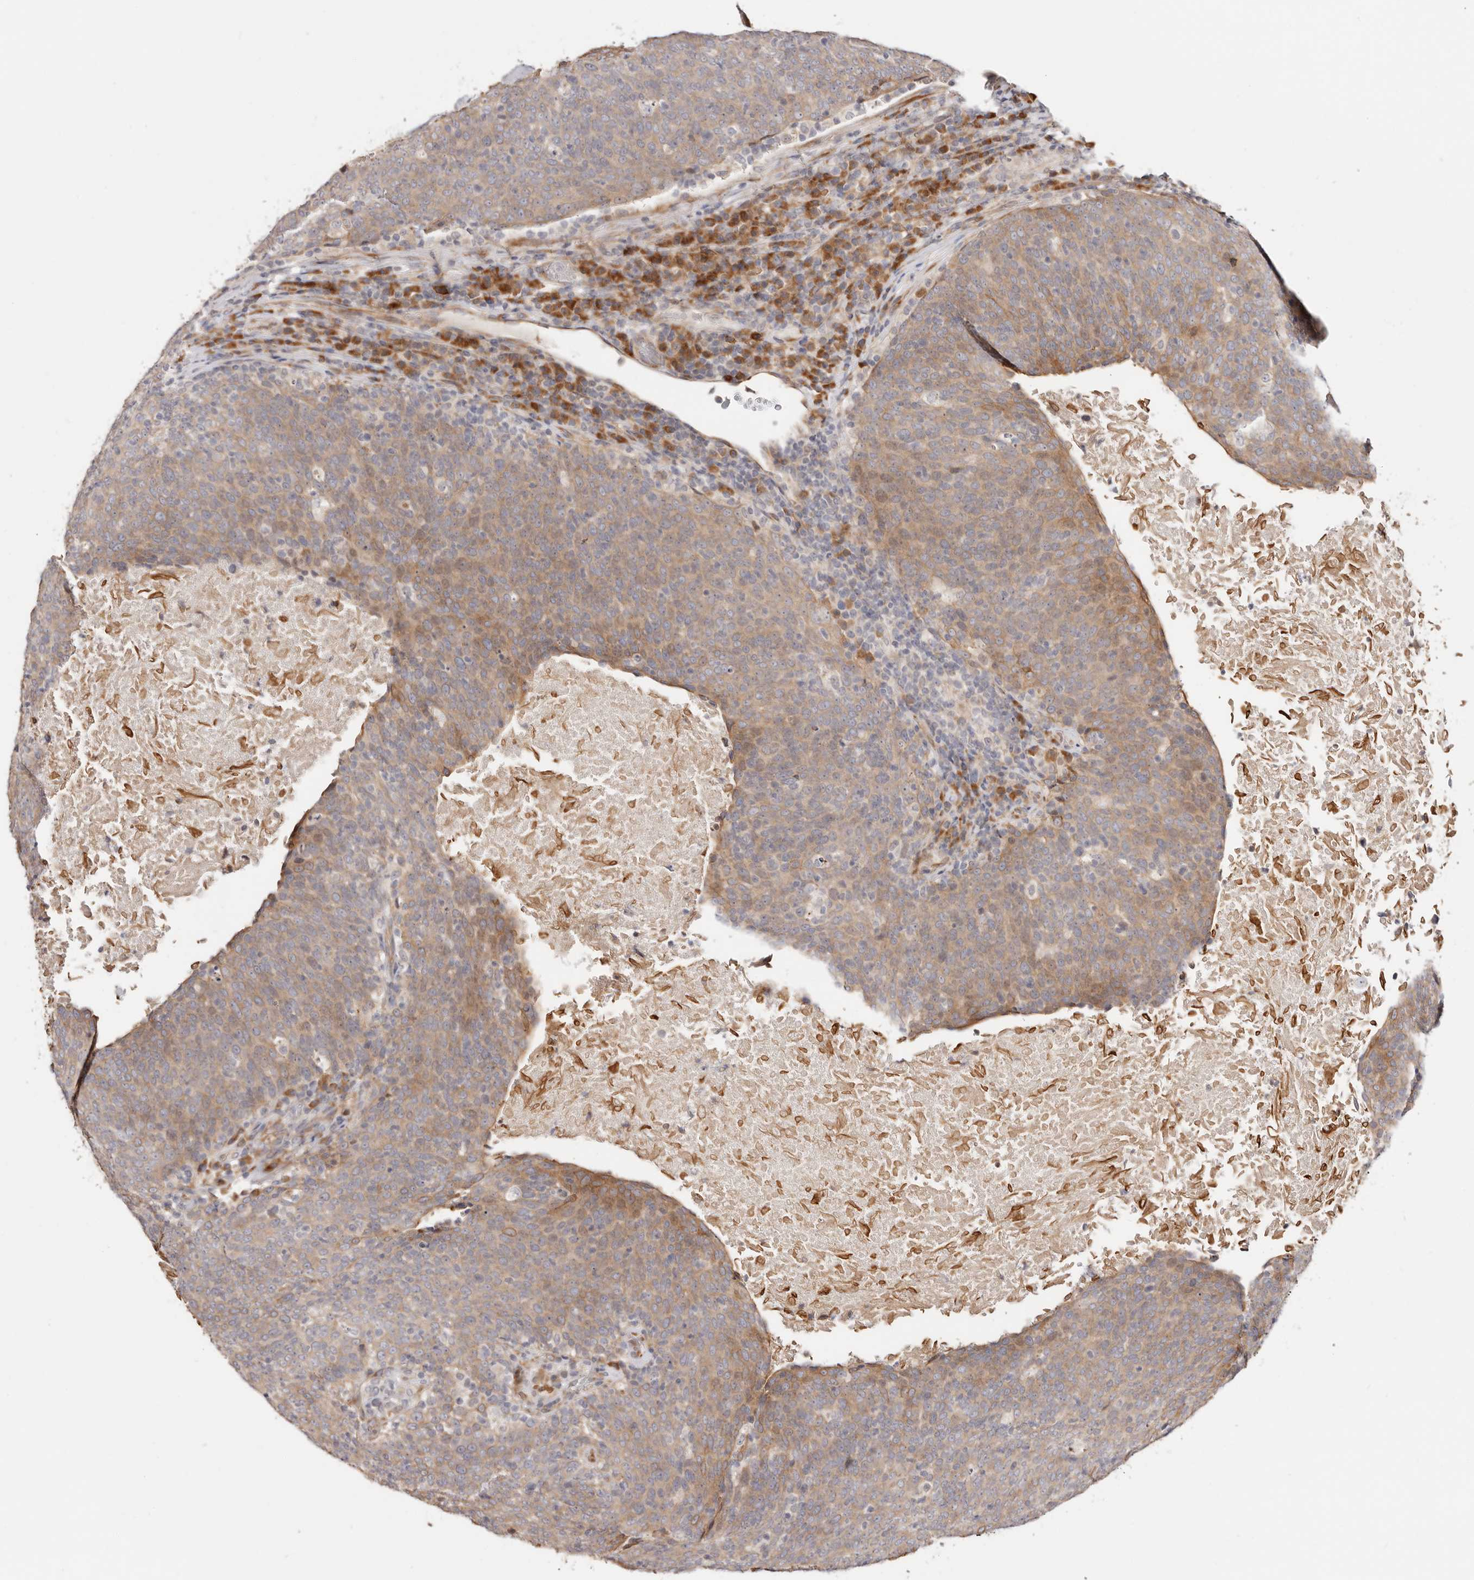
{"staining": {"intensity": "moderate", "quantity": "25%-75%", "location": "cytoplasmic/membranous"}, "tissue": "head and neck cancer", "cell_type": "Tumor cells", "image_type": "cancer", "snomed": [{"axis": "morphology", "description": "Squamous cell carcinoma, NOS"}, {"axis": "morphology", "description": "Squamous cell carcinoma, metastatic, NOS"}, {"axis": "topography", "description": "Lymph node"}, {"axis": "topography", "description": "Head-Neck"}], "caption": "A photomicrograph showing moderate cytoplasmic/membranous staining in approximately 25%-75% of tumor cells in head and neck cancer, as visualized by brown immunohistochemical staining.", "gene": "BCL2L15", "patient": {"sex": "male", "age": 62}}